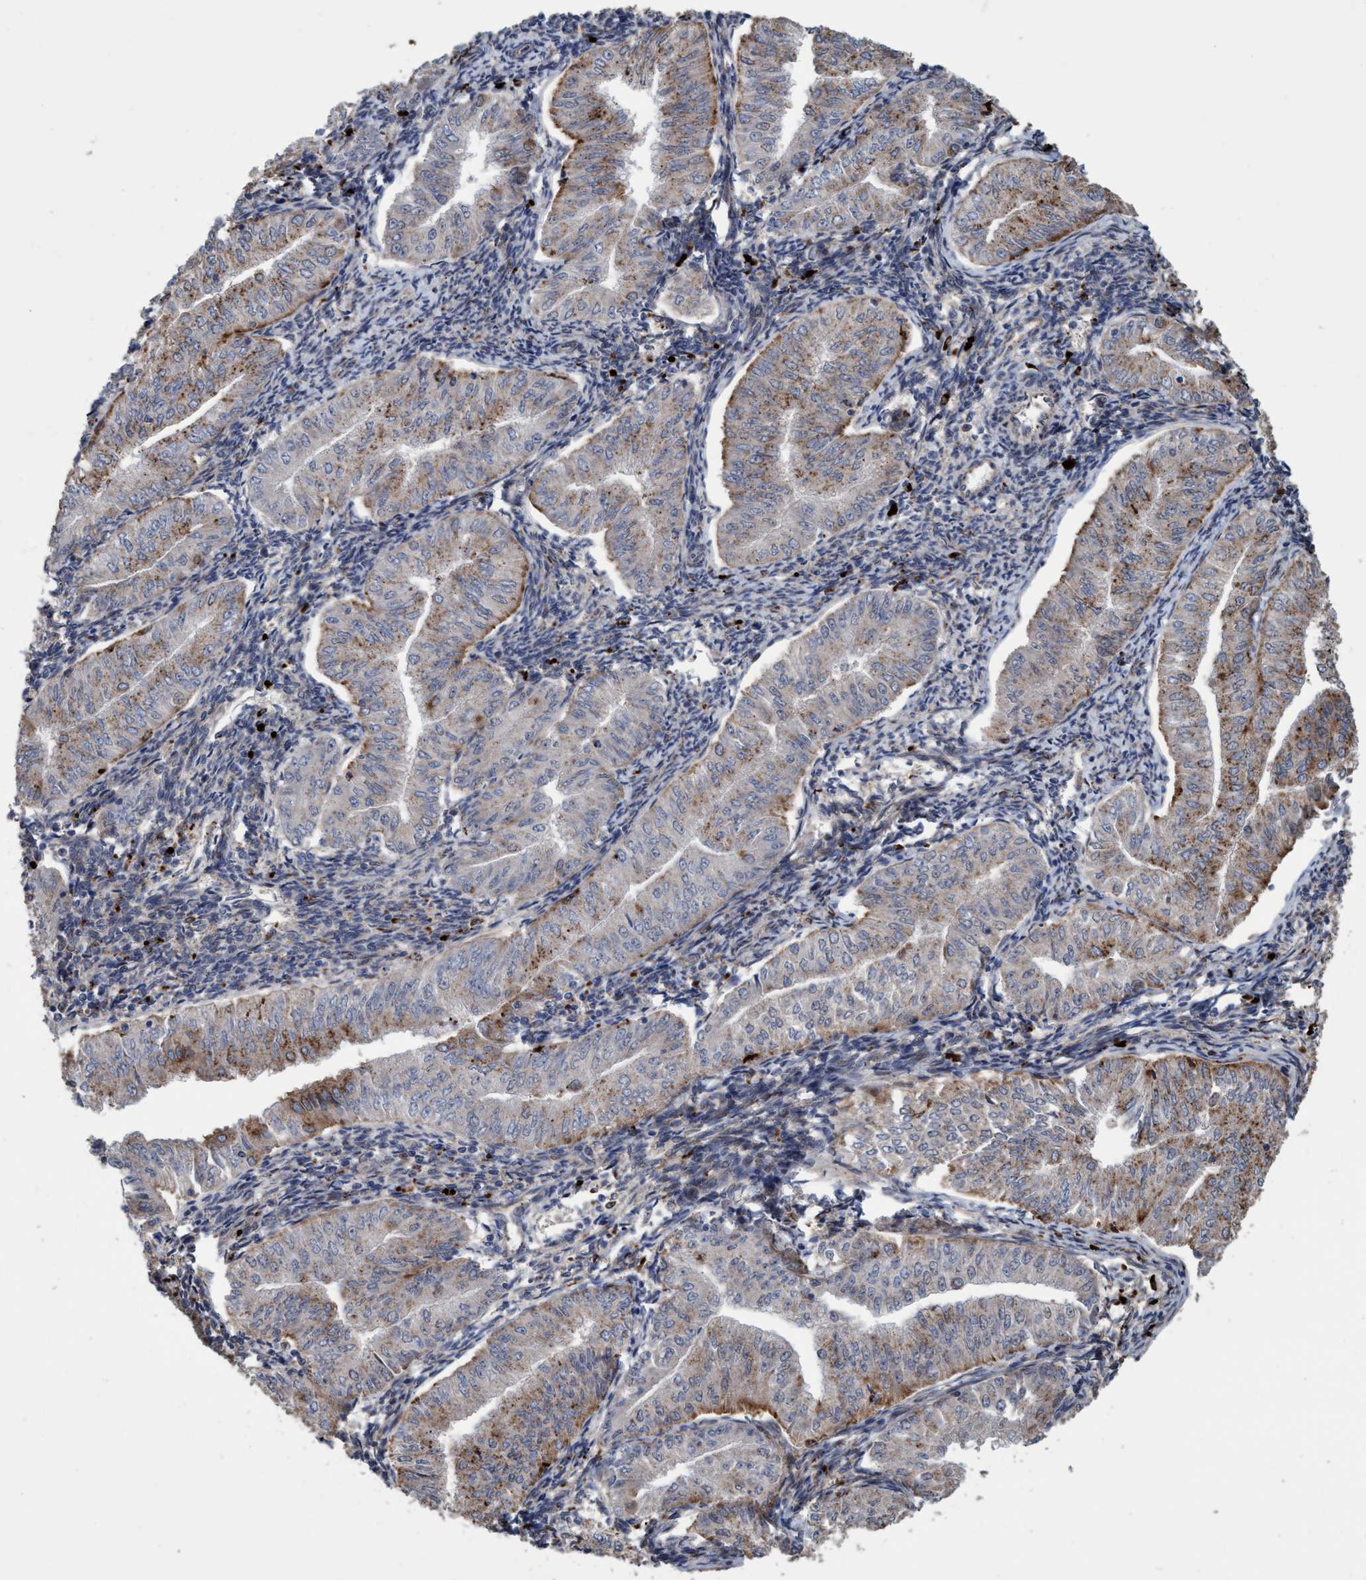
{"staining": {"intensity": "moderate", "quantity": "25%-75%", "location": "cytoplasmic/membranous"}, "tissue": "endometrial cancer", "cell_type": "Tumor cells", "image_type": "cancer", "snomed": [{"axis": "morphology", "description": "Normal tissue, NOS"}, {"axis": "morphology", "description": "Adenocarcinoma, NOS"}, {"axis": "topography", "description": "Endometrium"}], "caption": "An immunohistochemistry (IHC) histopathology image of tumor tissue is shown. Protein staining in brown shows moderate cytoplasmic/membranous positivity in endometrial cancer (adenocarcinoma) within tumor cells.", "gene": "BBS9", "patient": {"sex": "female", "age": 53}}